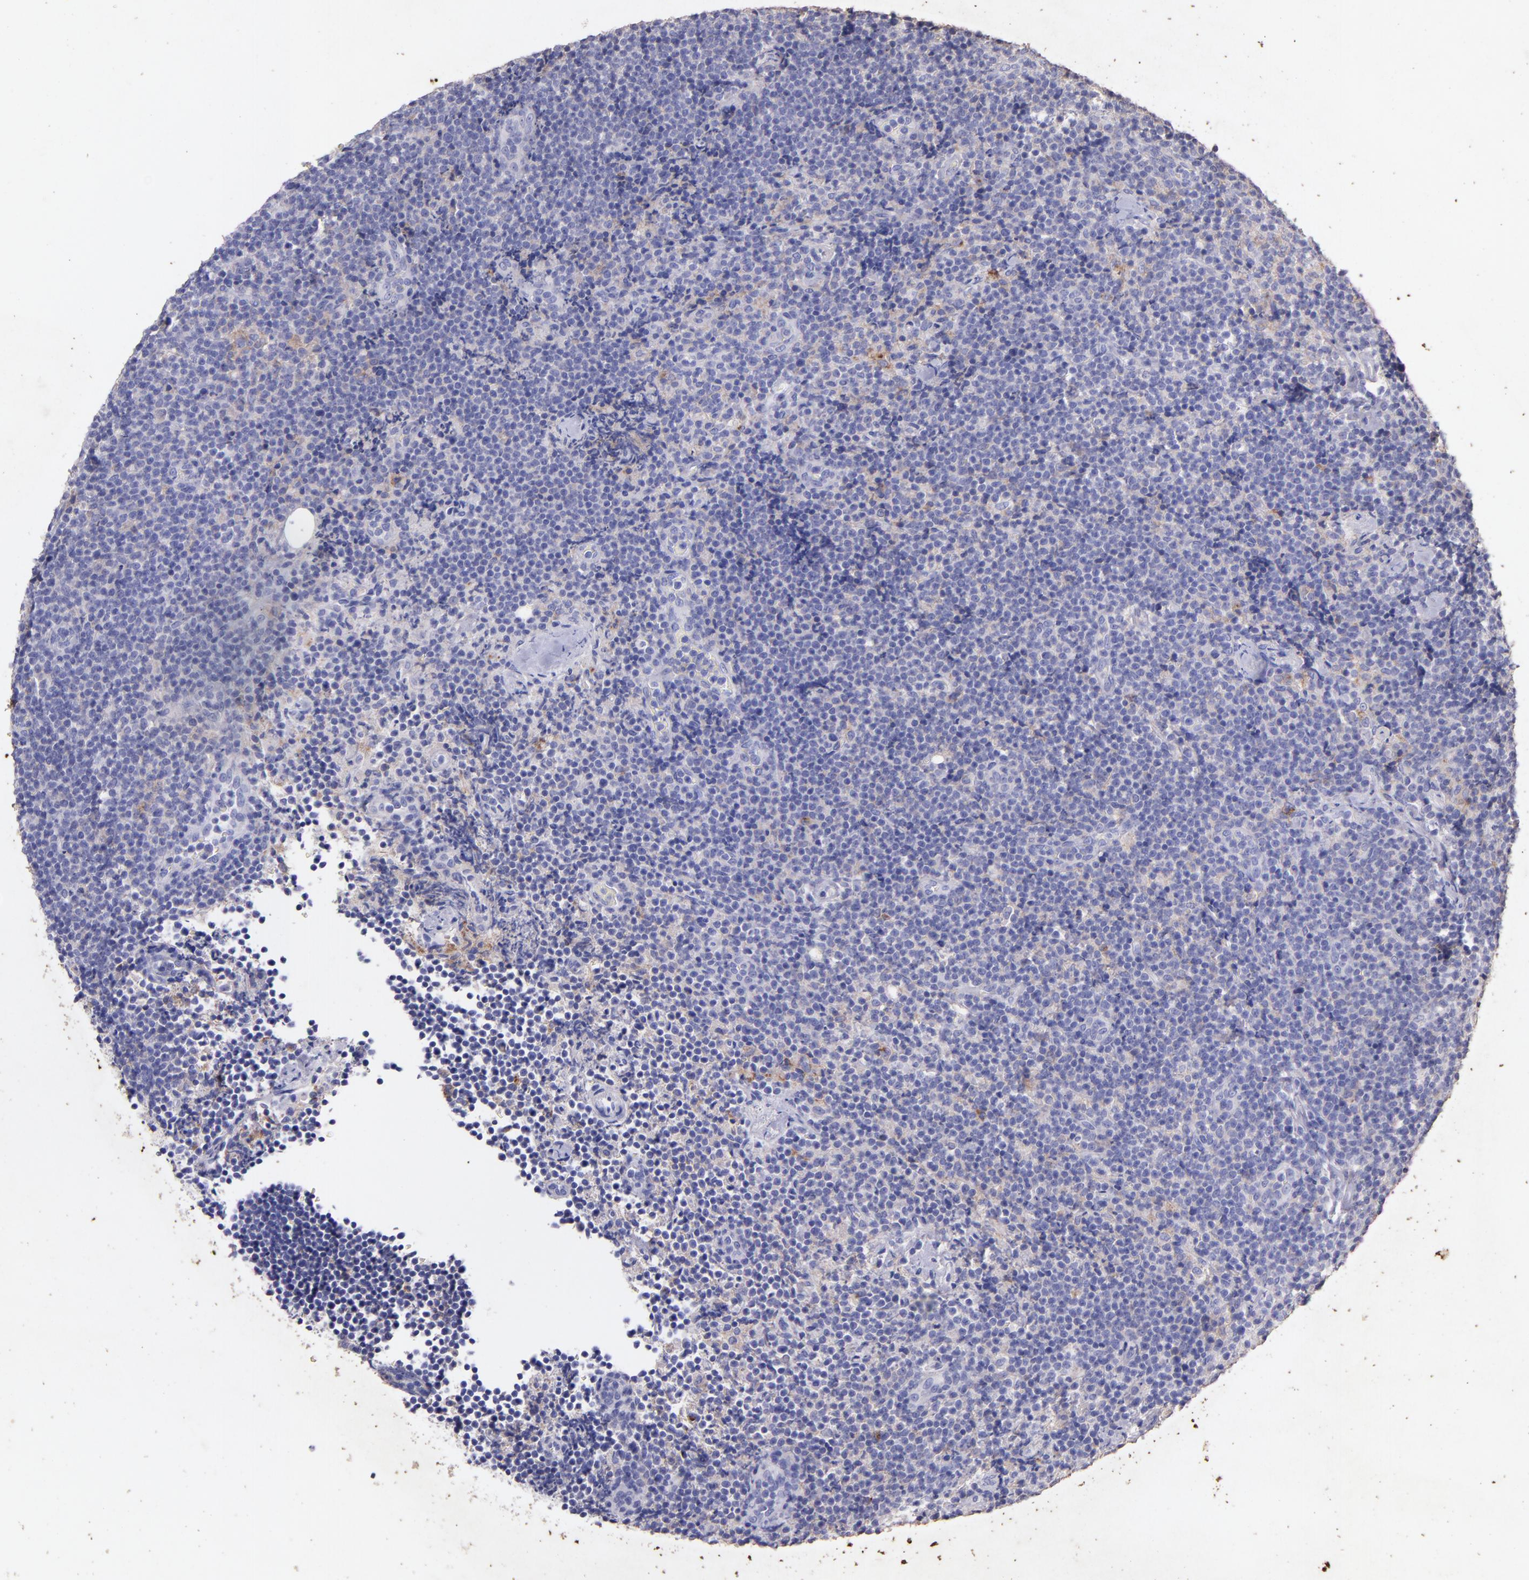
{"staining": {"intensity": "weak", "quantity": "<25%", "location": "cytoplasmic/membranous"}, "tissue": "lymphoma", "cell_type": "Tumor cells", "image_type": "cancer", "snomed": [{"axis": "morphology", "description": "Malignant lymphoma, non-Hodgkin's type, High grade"}, {"axis": "topography", "description": "Lymph node"}], "caption": "Immunohistochemistry histopathology image of neoplastic tissue: lymphoma stained with DAB shows no significant protein expression in tumor cells. Nuclei are stained in blue.", "gene": "RET", "patient": {"sex": "female", "age": 58}}